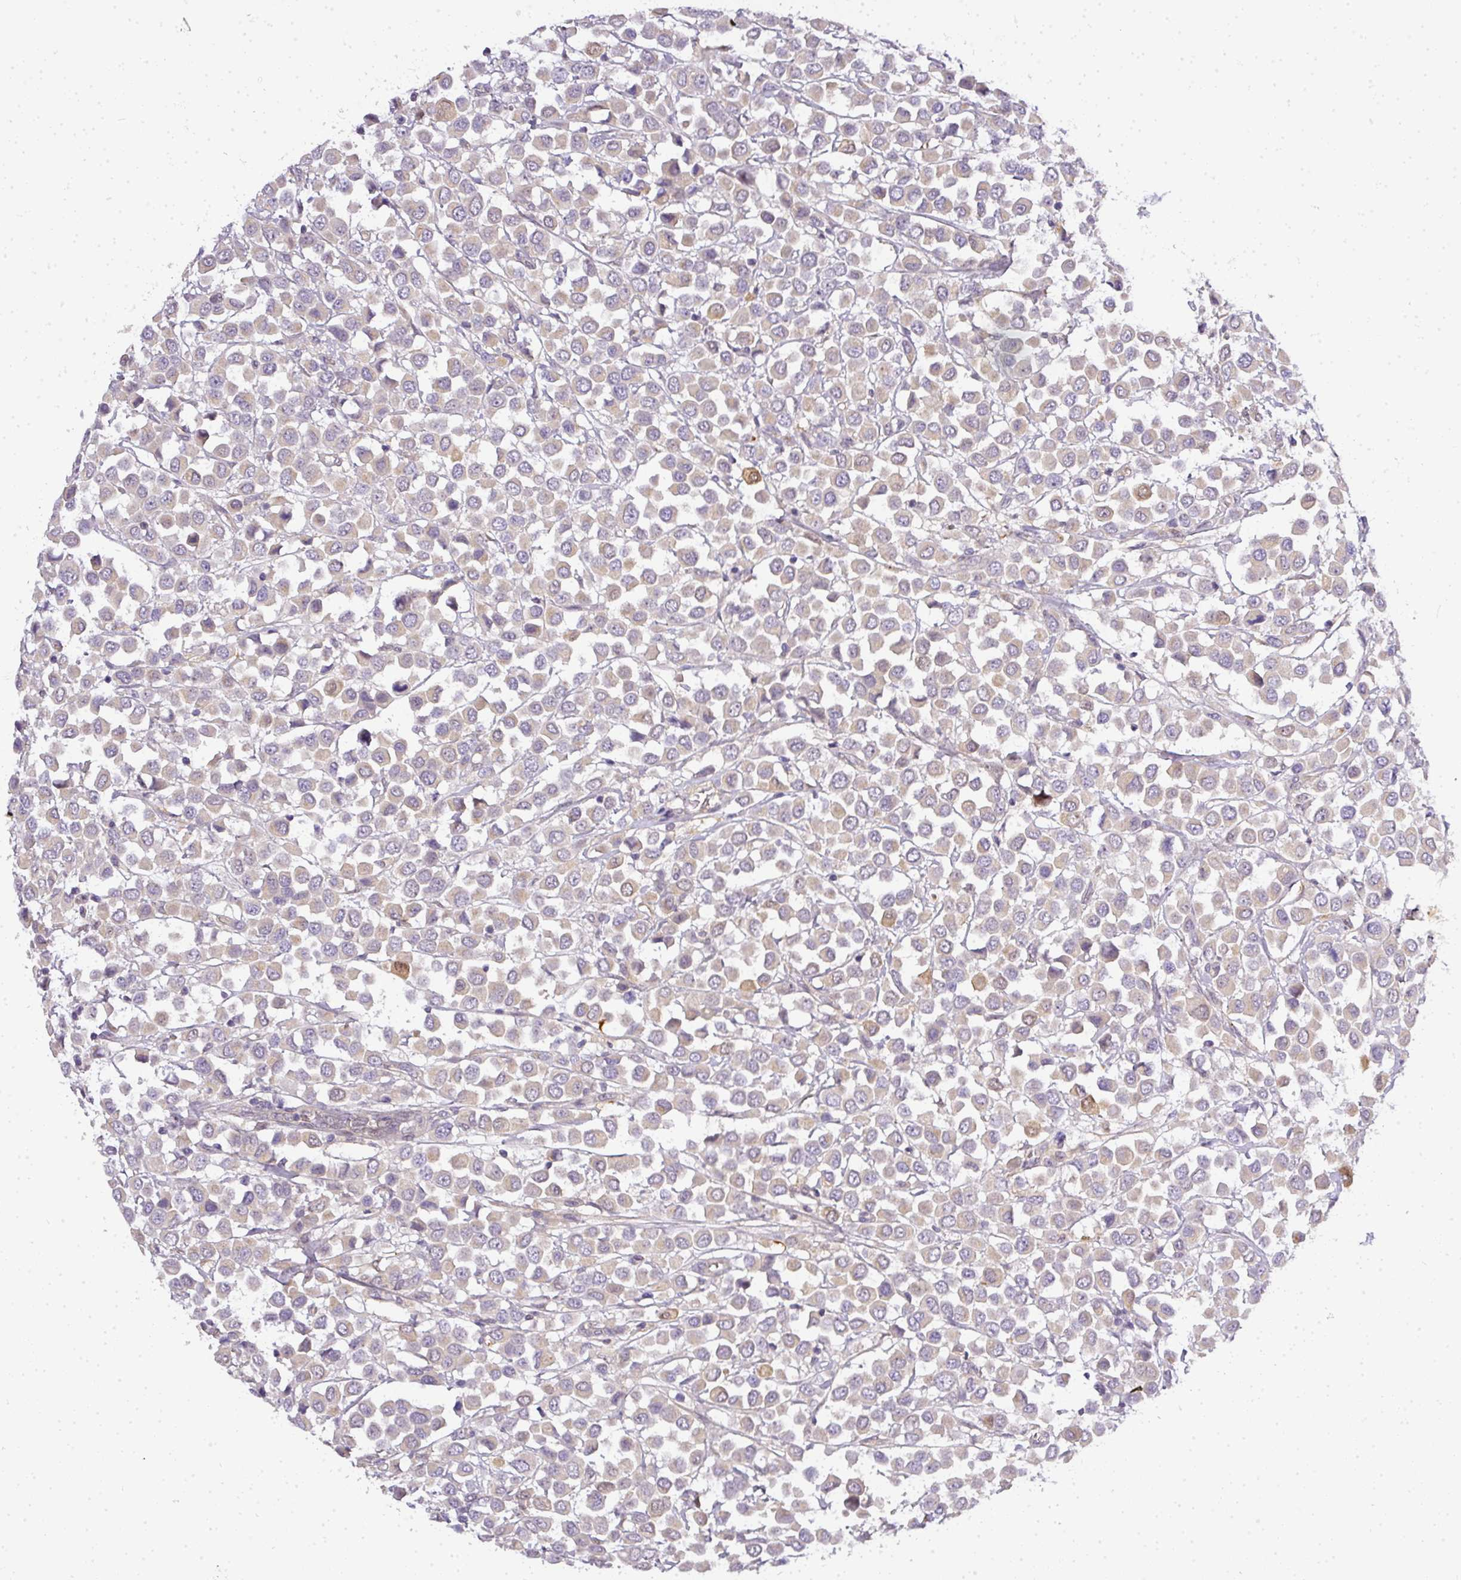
{"staining": {"intensity": "negative", "quantity": "none", "location": "none"}, "tissue": "breast cancer", "cell_type": "Tumor cells", "image_type": "cancer", "snomed": [{"axis": "morphology", "description": "Duct carcinoma"}, {"axis": "topography", "description": "Breast"}], "caption": "Immunohistochemical staining of breast cancer exhibits no significant staining in tumor cells.", "gene": "ADH5", "patient": {"sex": "female", "age": 61}}